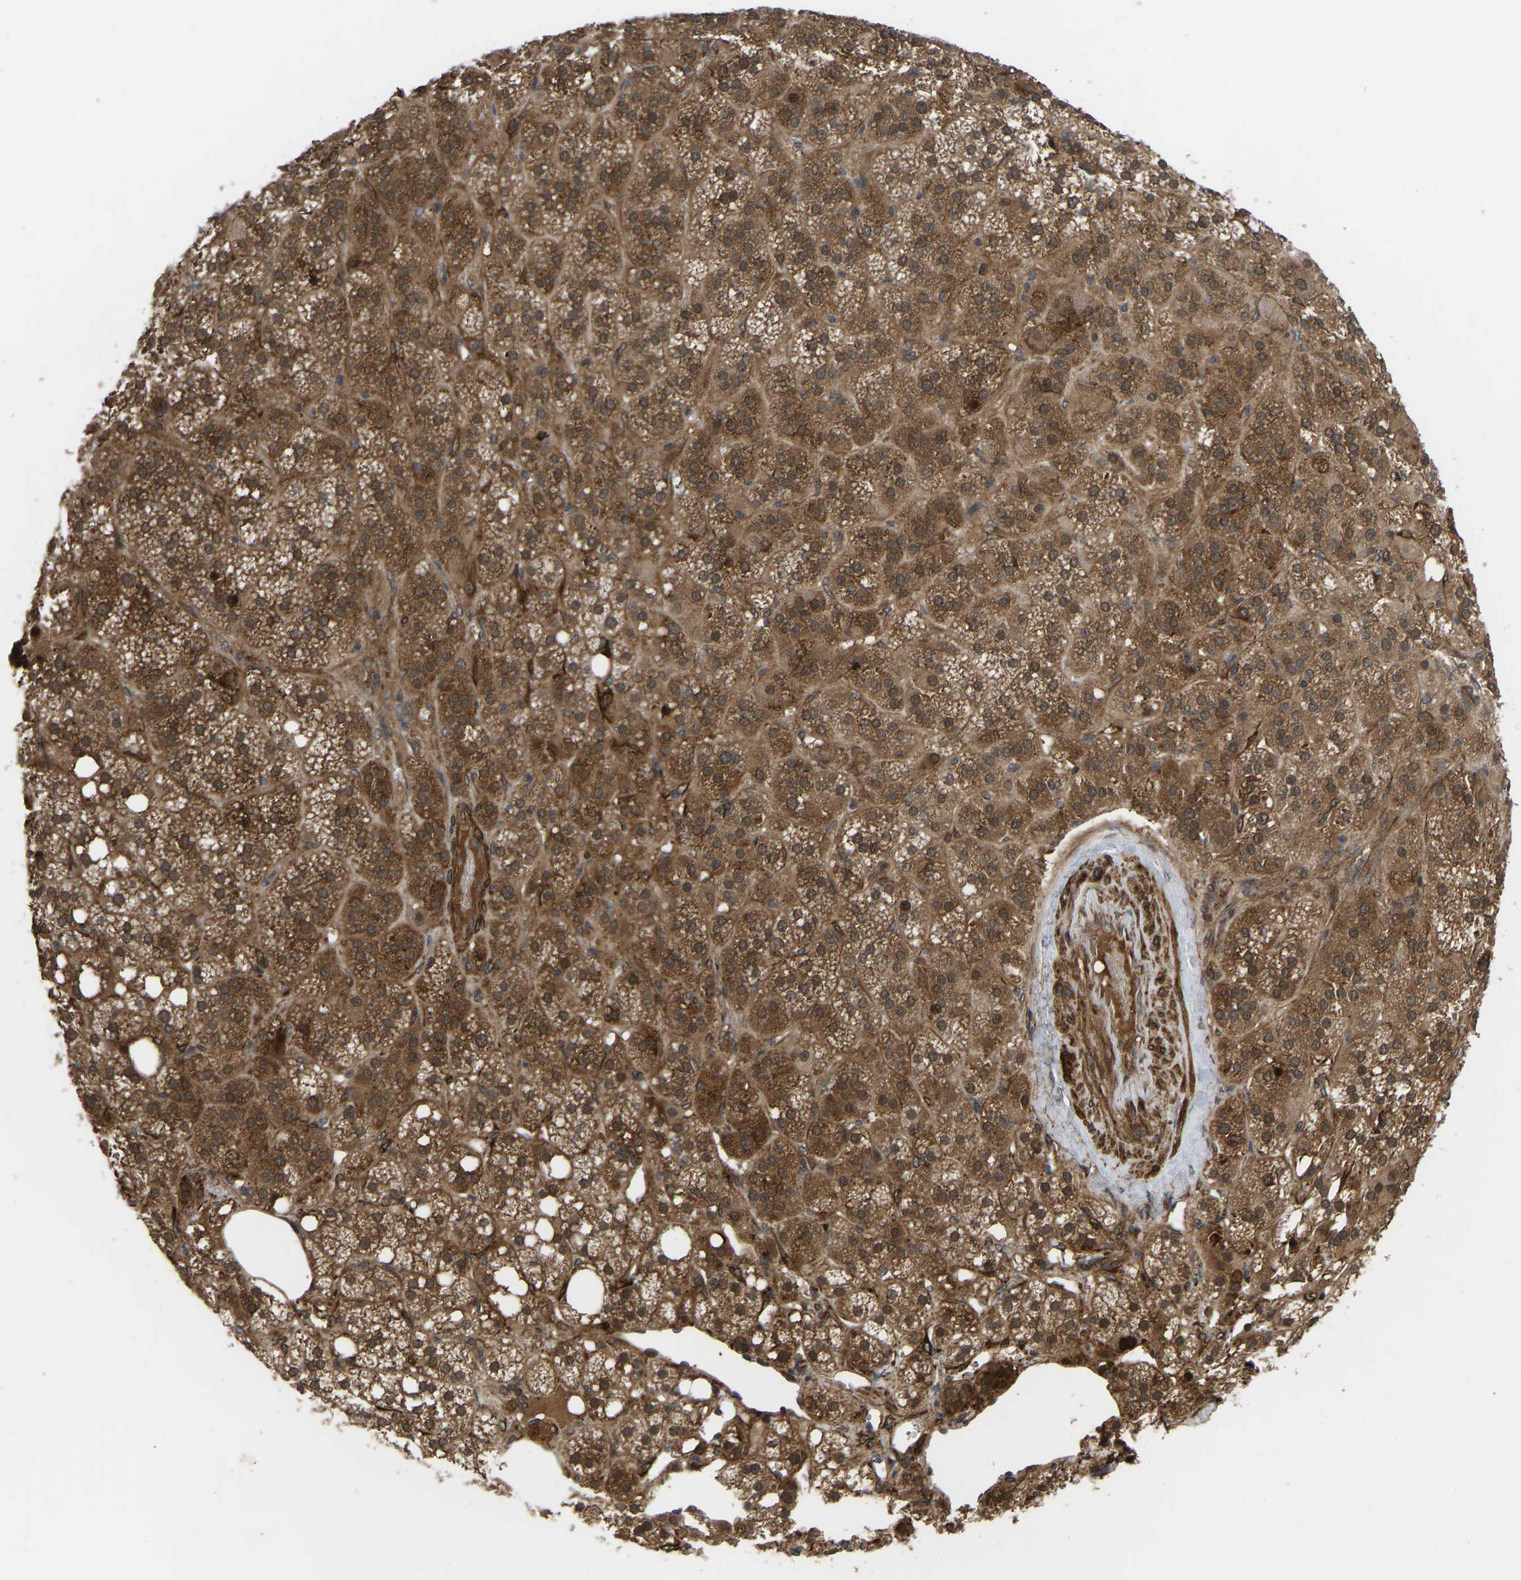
{"staining": {"intensity": "strong", "quantity": ">75%", "location": "cytoplasmic/membranous,nuclear"}, "tissue": "adrenal gland", "cell_type": "Glandular cells", "image_type": "normal", "snomed": [{"axis": "morphology", "description": "Normal tissue, NOS"}, {"axis": "topography", "description": "Adrenal gland"}], "caption": "Immunohistochemical staining of unremarkable adrenal gland shows strong cytoplasmic/membranous,nuclear protein expression in approximately >75% of glandular cells. The staining was performed using DAB, with brown indicating positive protein expression. Nuclei are stained blue with hematoxylin.", "gene": "CYP7B1", "patient": {"sex": "female", "age": 59}}